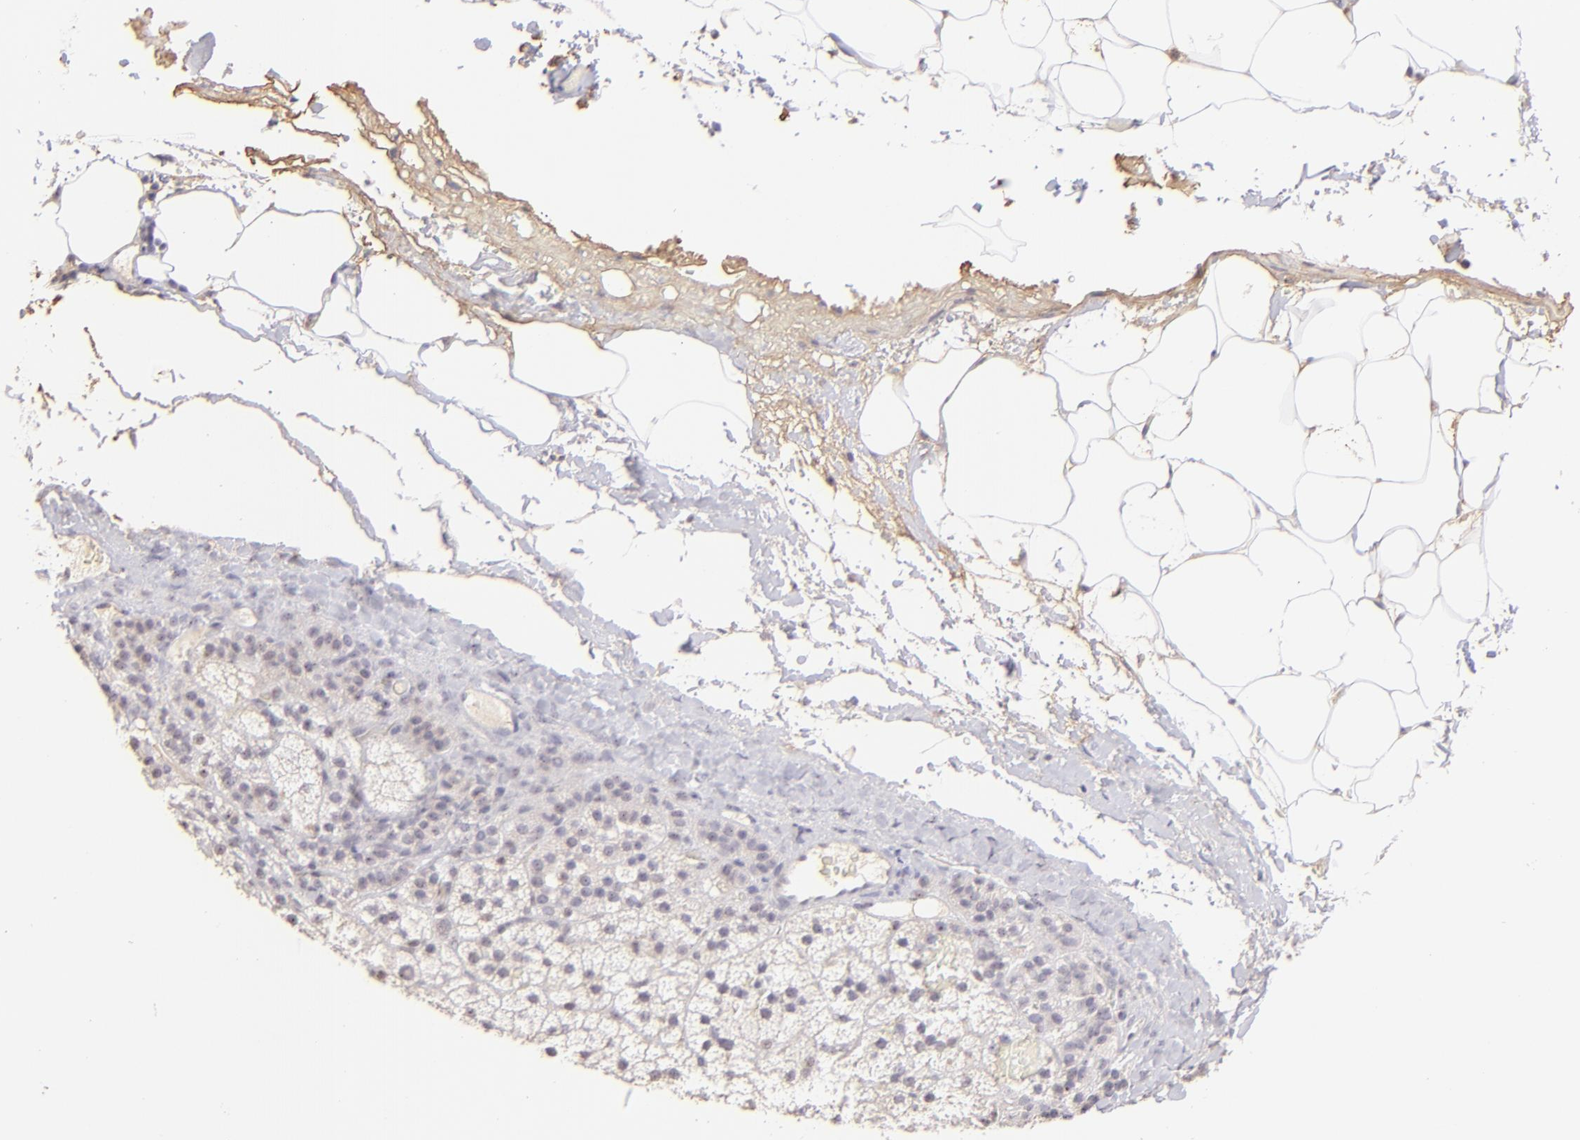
{"staining": {"intensity": "negative", "quantity": "none", "location": "none"}, "tissue": "adrenal gland", "cell_type": "Glandular cells", "image_type": "normal", "snomed": [{"axis": "morphology", "description": "Normal tissue, NOS"}, {"axis": "topography", "description": "Adrenal gland"}], "caption": "An immunohistochemistry histopathology image of normal adrenal gland is shown. There is no staining in glandular cells of adrenal gland.", "gene": "MAGEA1", "patient": {"sex": "male", "age": 35}}